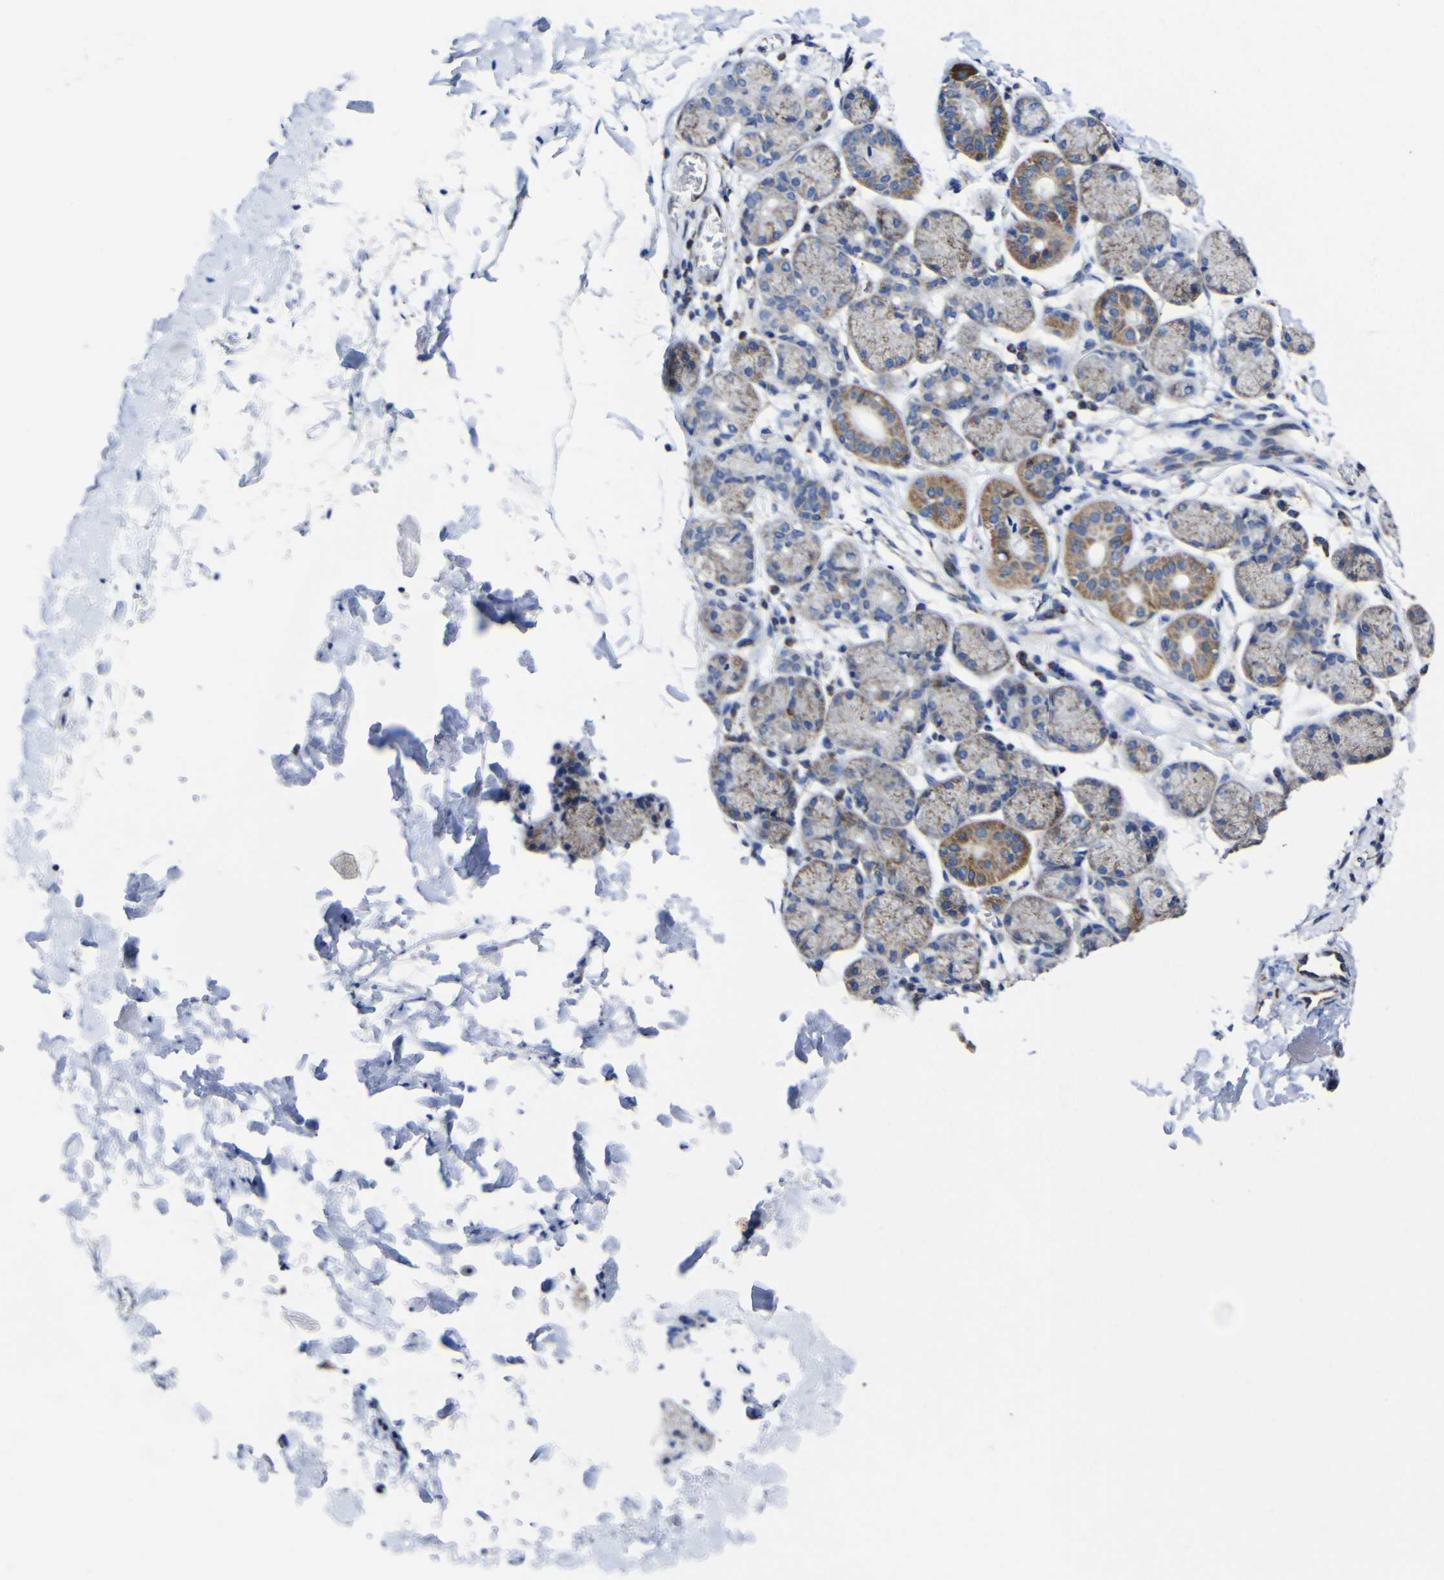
{"staining": {"intensity": "moderate", "quantity": "25%-75%", "location": "cytoplasmic/membranous"}, "tissue": "salivary gland", "cell_type": "Glandular cells", "image_type": "normal", "snomed": [{"axis": "morphology", "description": "Normal tissue, NOS"}, {"axis": "topography", "description": "Salivary gland"}], "caption": "Immunohistochemistry (DAB (3,3'-diaminobenzidine)) staining of normal human salivary gland demonstrates moderate cytoplasmic/membranous protein positivity in about 25%-75% of glandular cells. (brown staining indicates protein expression, while blue staining denotes nuclei).", "gene": "CCDC90B", "patient": {"sex": "female", "age": 24}}